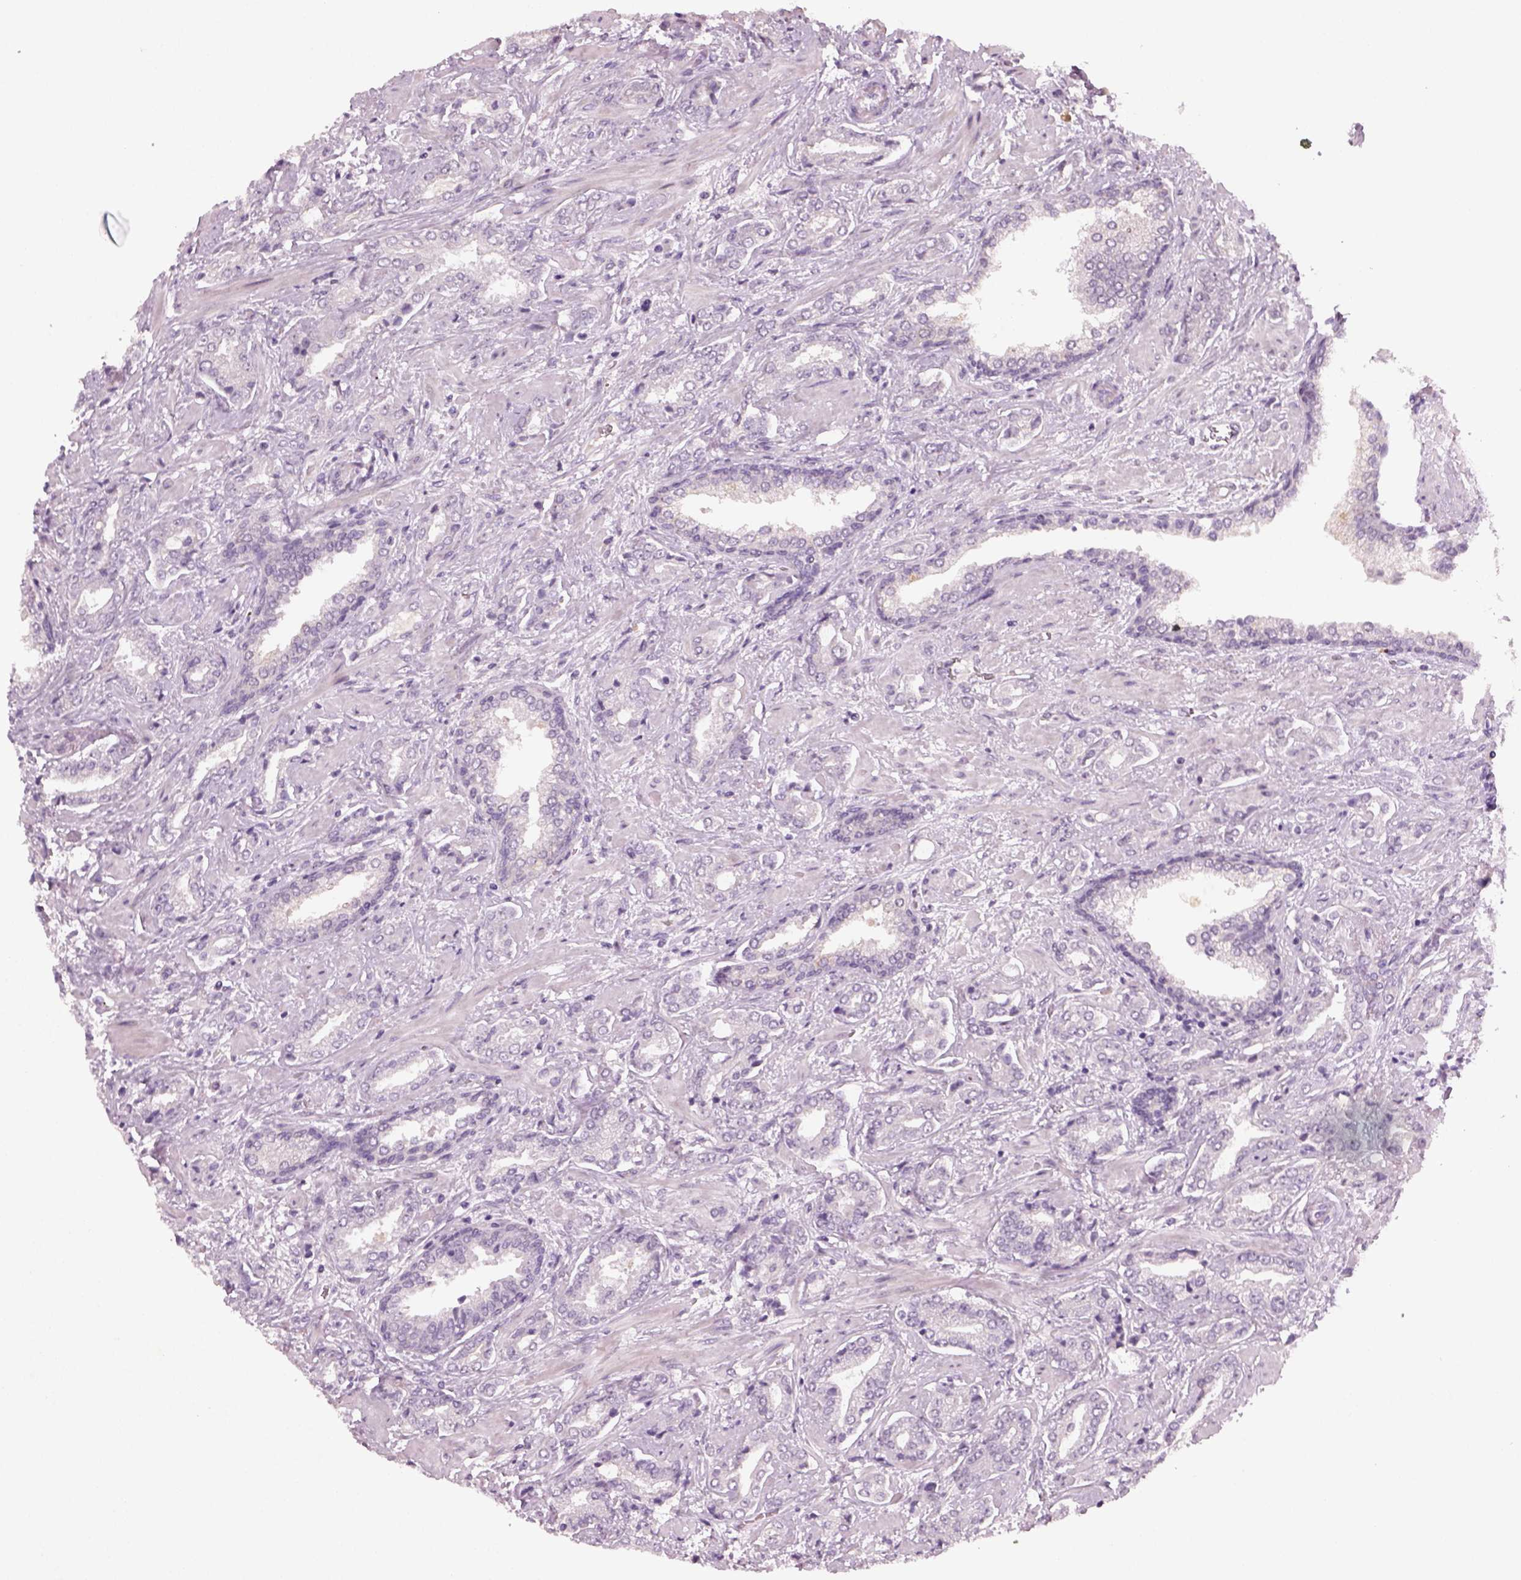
{"staining": {"intensity": "negative", "quantity": "none", "location": "none"}, "tissue": "prostate cancer", "cell_type": "Tumor cells", "image_type": "cancer", "snomed": [{"axis": "morphology", "description": "Adenocarcinoma, Low grade"}, {"axis": "topography", "description": "Prostate"}], "caption": "An image of human prostate cancer is negative for staining in tumor cells.", "gene": "PENK", "patient": {"sex": "male", "age": 61}}